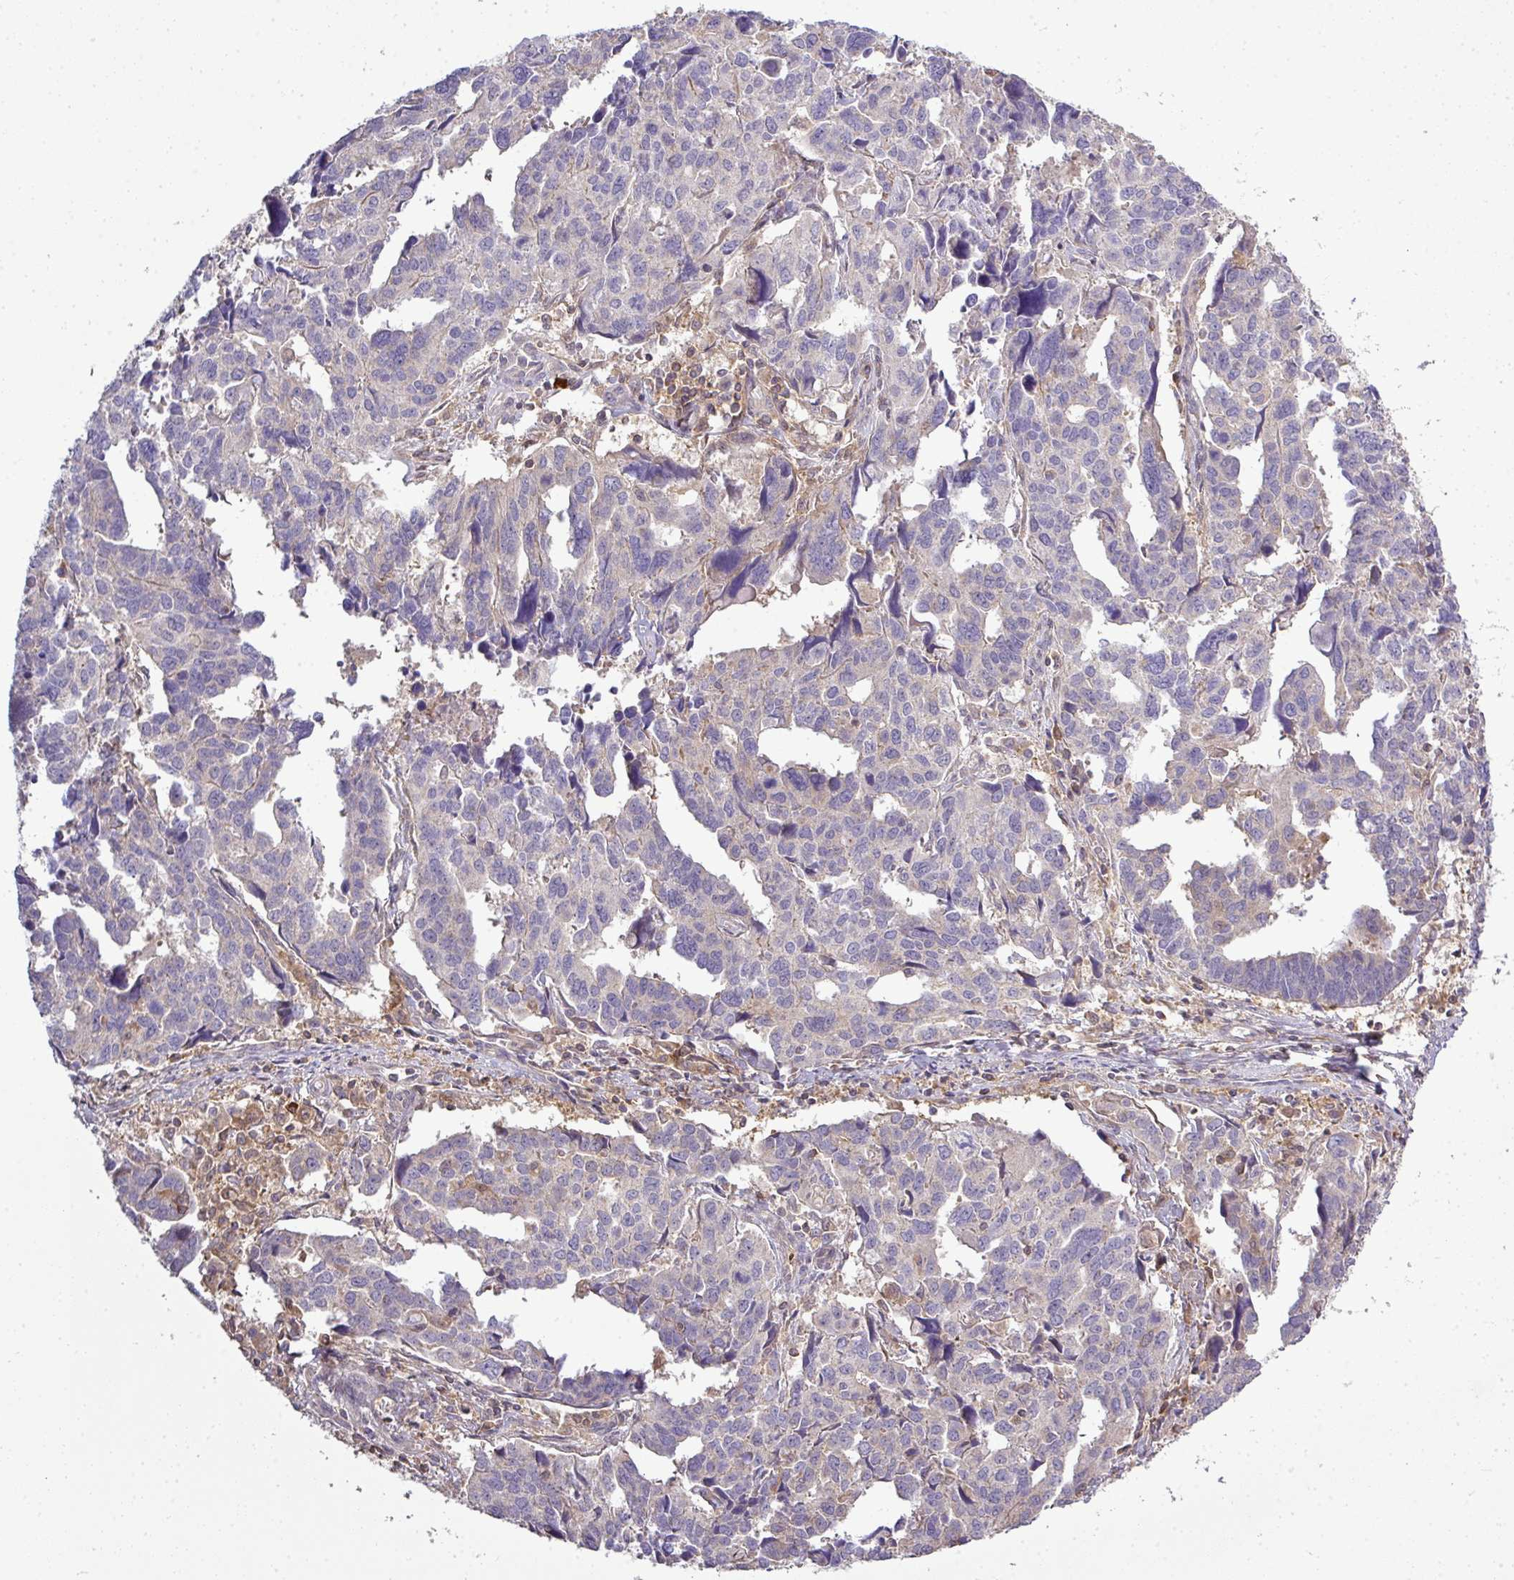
{"staining": {"intensity": "negative", "quantity": "none", "location": "none"}, "tissue": "endometrial cancer", "cell_type": "Tumor cells", "image_type": "cancer", "snomed": [{"axis": "morphology", "description": "Adenocarcinoma, NOS"}, {"axis": "topography", "description": "Endometrium"}], "caption": "The IHC histopathology image has no significant positivity in tumor cells of endometrial cancer (adenocarcinoma) tissue.", "gene": "STAT5A", "patient": {"sex": "female", "age": 73}}